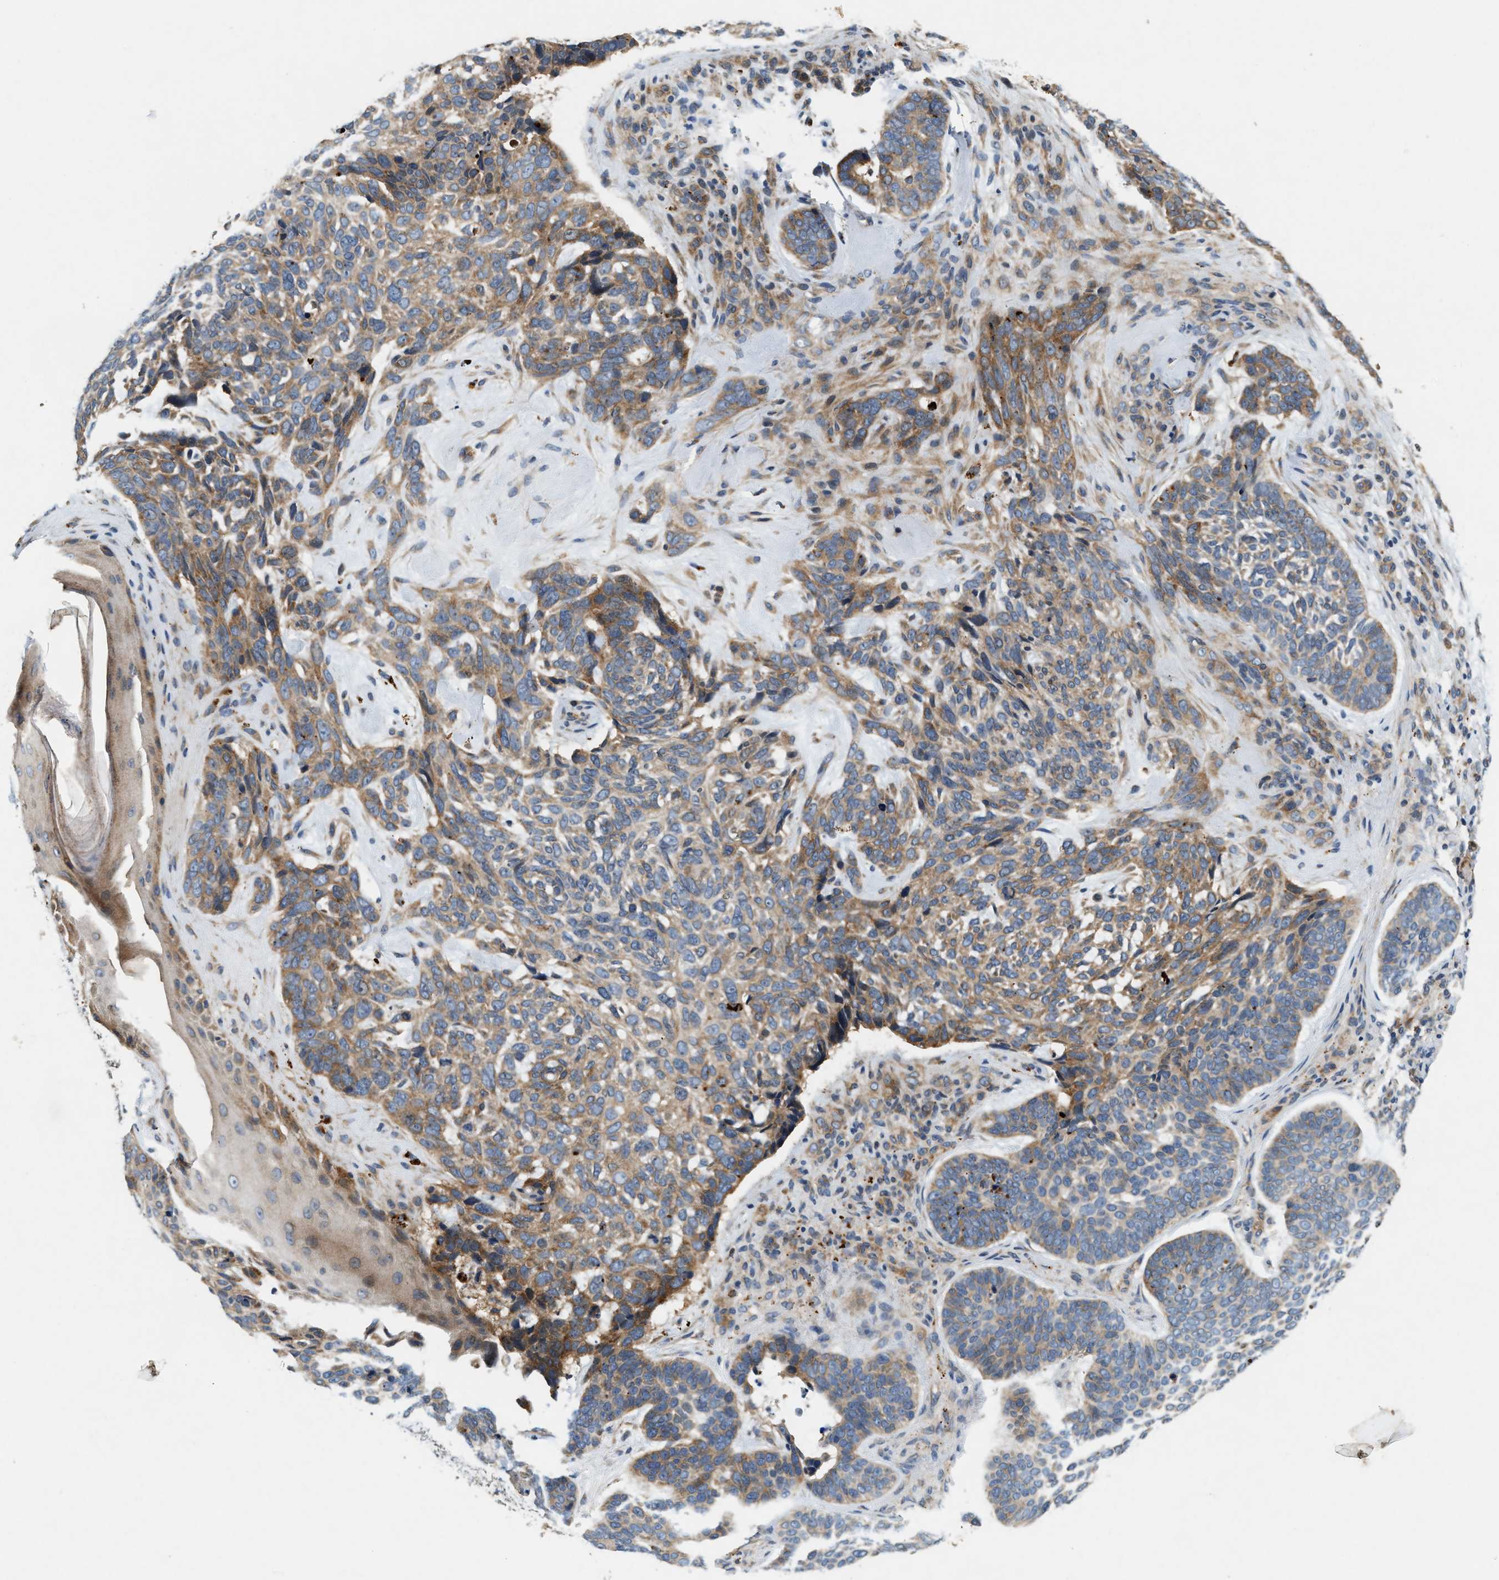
{"staining": {"intensity": "moderate", "quantity": ">75%", "location": "cytoplasmic/membranous"}, "tissue": "skin cancer", "cell_type": "Tumor cells", "image_type": "cancer", "snomed": [{"axis": "morphology", "description": "Basal cell carcinoma"}, {"axis": "topography", "description": "Skin"}, {"axis": "topography", "description": "Skin of head"}], "caption": "Skin cancer stained for a protein (brown) reveals moderate cytoplasmic/membranous positive expression in about >75% of tumor cells.", "gene": "DUSP10", "patient": {"sex": "female", "age": 85}}